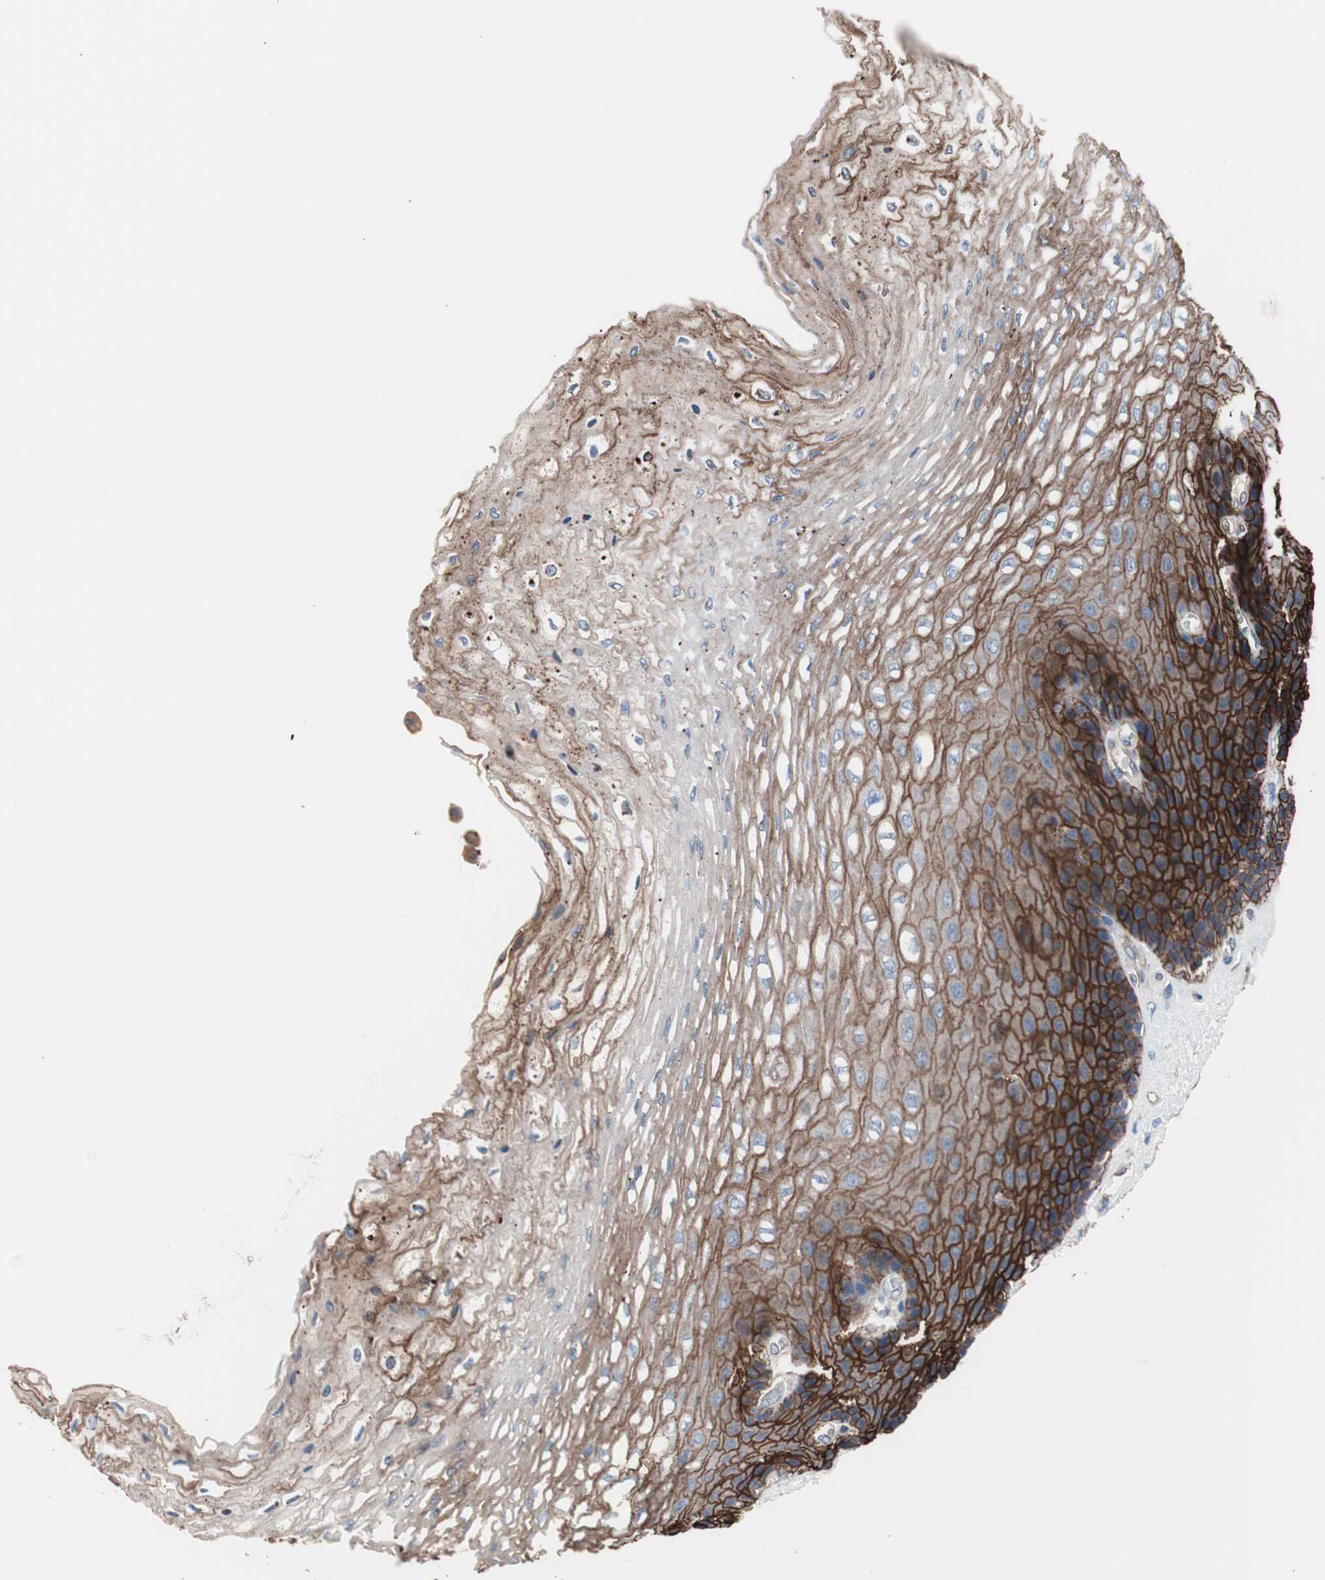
{"staining": {"intensity": "strong", "quantity": ">75%", "location": "cytoplasmic/membranous"}, "tissue": "esophagus", "cell_type": "Squamous epithelial cells", "image_type": "normal", "snomed": [{"axis": "morphology", "description": "Normal tissue, NOS"}, {"axis": "topography", "description": "Esophagus"}], "caption": "An image of human esophagus stained for a protein shows strong cytoplasmic/membranous brown staining in squamous epithelial cells.", "gene": "GPR160", "patient": {"sex": "female", "age": 72}}